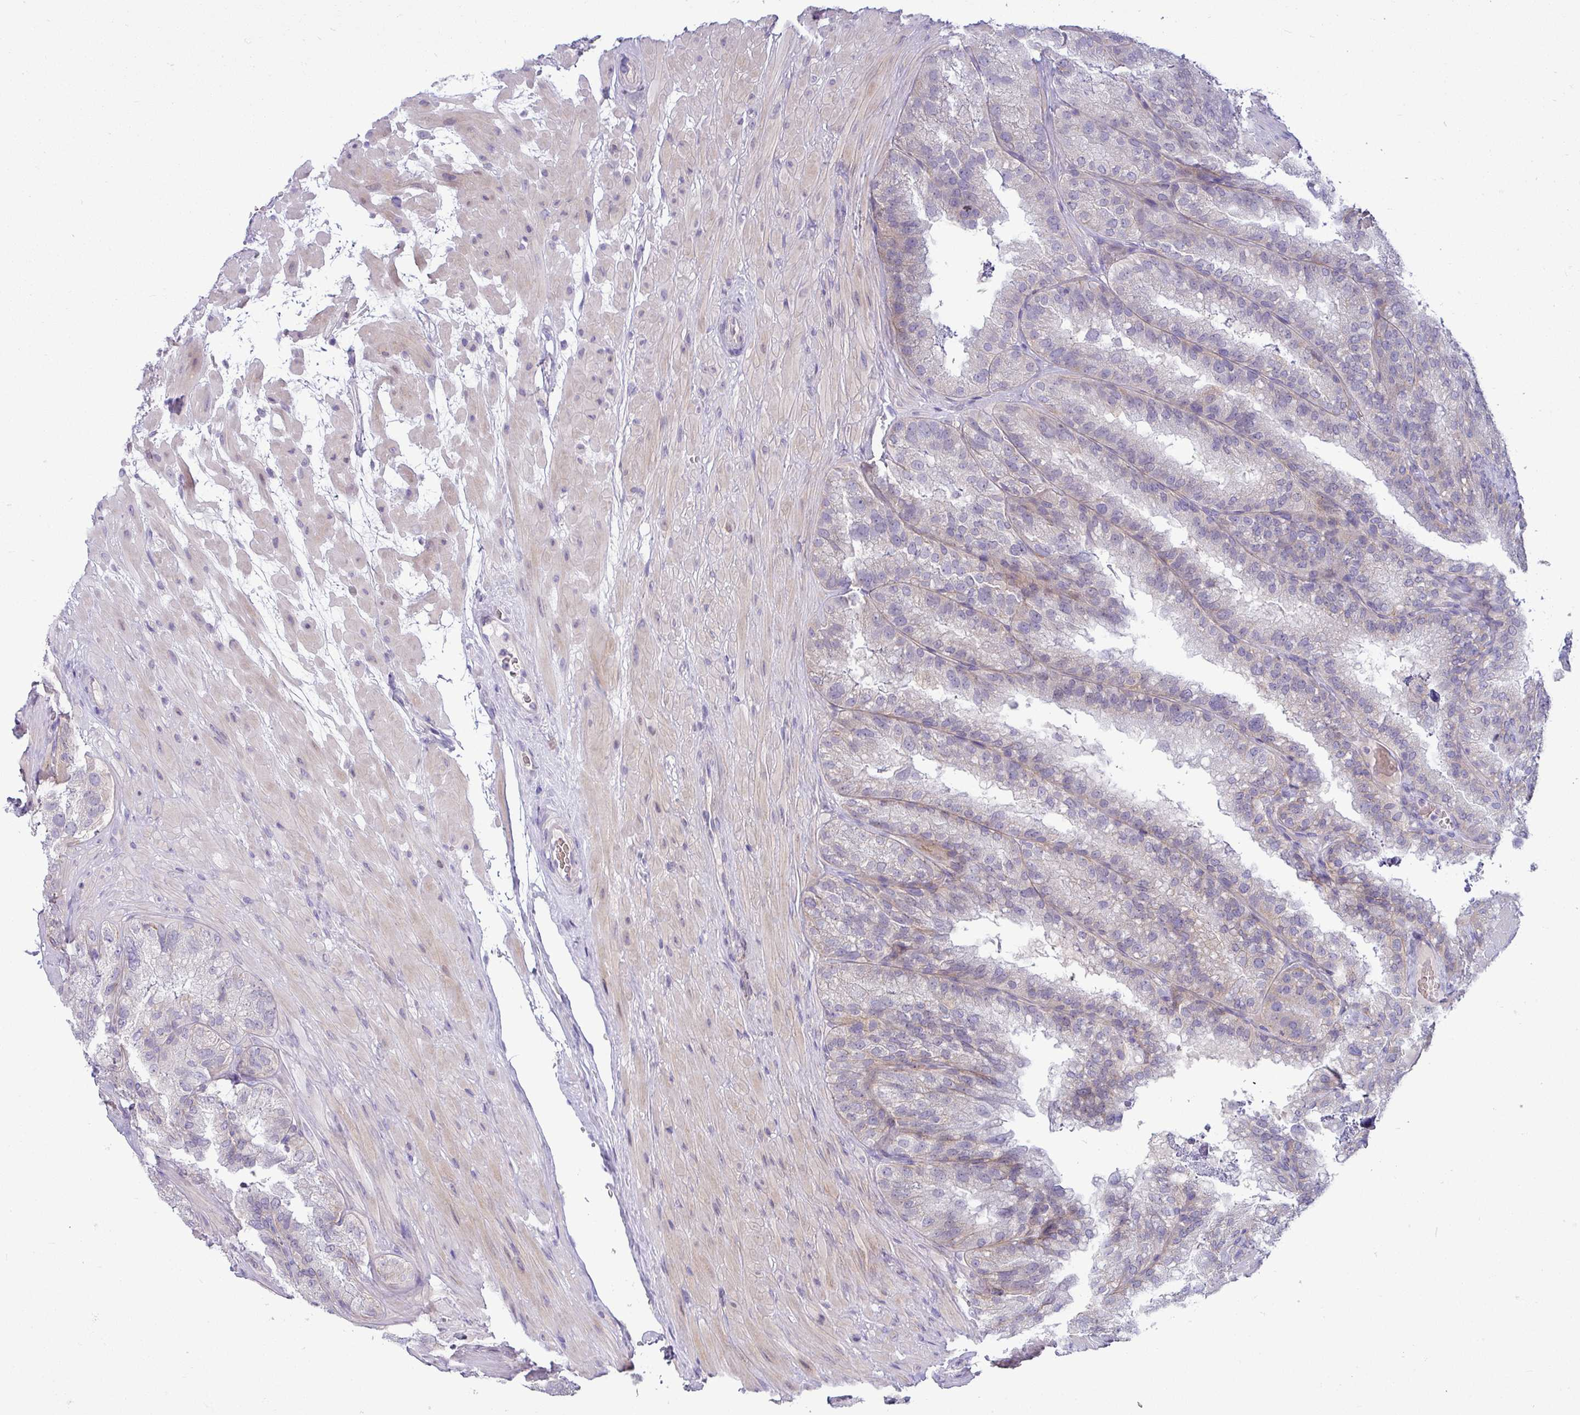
{"staining": {"intensity": "negative", "quantity": "none", "location": "none"}, "tissue": "seminal vesicle", "cell_type": "Glandular cells", "image_type": "normal", "snomed": [{"axis": "morphology", "description": "Normal tissue, NOS"}, {"axis": "topography", "description": "Seminal veicle"}], "caption": "A photomicrograph of seminal vesicle stained for a protein exhibits no brown staining in glandular cells. Nuclei are stained in blue.", "gene": "ACAP3", "patient": {"sex": "male", "age": 58}}